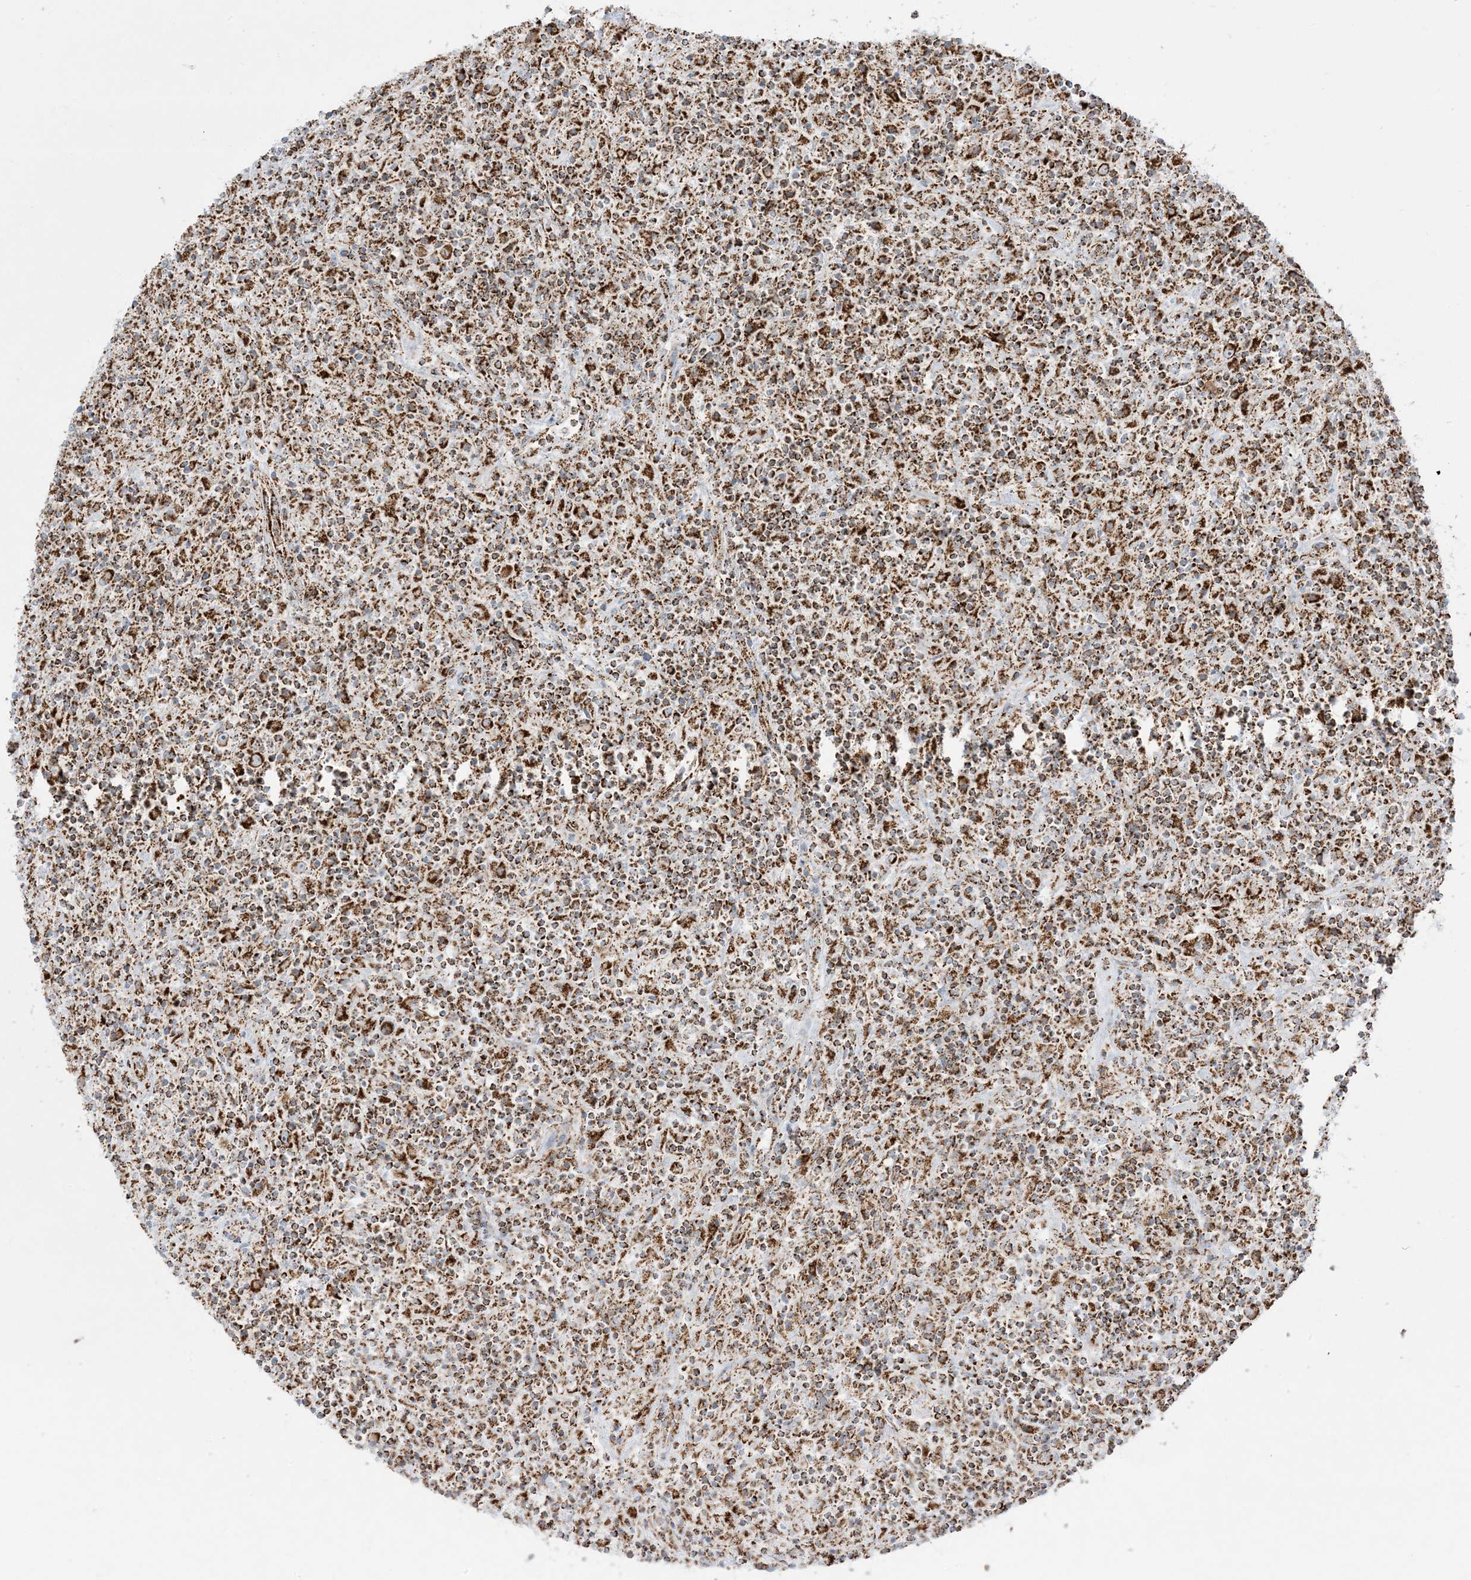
{"staining": {"intensity": "strong", "quantity": ">75%", "location": "cytoplasmic/membranous"}, "tissue": "lymphoma", "cell_type": "Tumor cells", "image_type": "cancer", "snomed": [{"axis": "morphology", "description": "Hodgkin's disease, NOS"}, {"axis": "topography", "description": "Lymph node"}], "caption": "A brown stain shows strong cytoplasmic/membranous positivity of a protein in human Hodgkin's disease tumor cells. Immunohistochemistry stains the protein in brown and the nuclei are stained blue.", "gene": "MRPS36", "patient": {"sex": "male", "age": 70}}